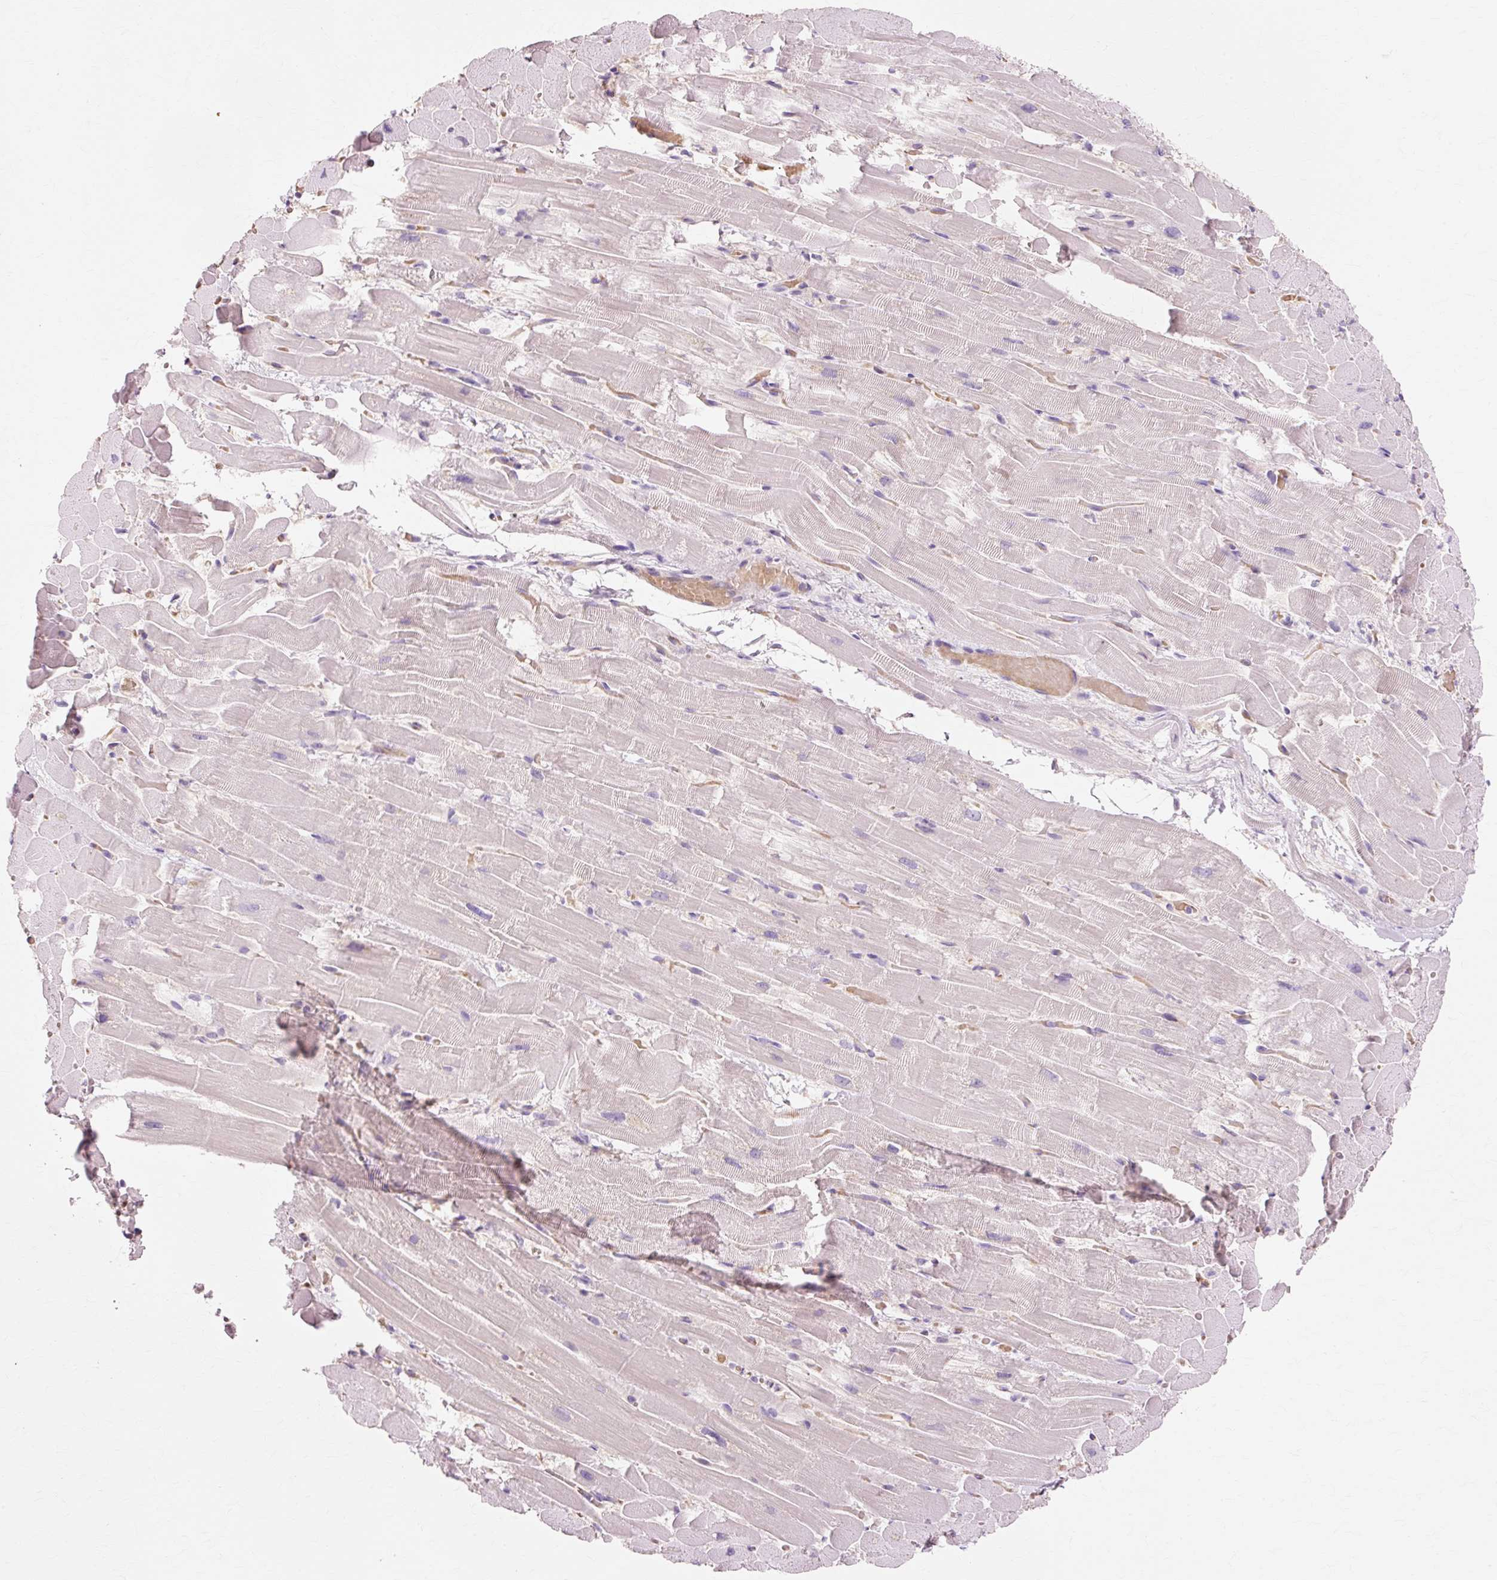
{"staining": {"intensity": "negative", "quantity": "none", "location": "none"}, "tissue": "heart muscle", "cell_type": "Cardiomyocytes", "image_type": "normal", "snomed": [{"axis": "morphology", "description": "Normal tissue, NOS"}, {"axis": "topography", "description": "Heart"}], "caption": "Immunohistochemical staining of unremarkable human heart muscle reveals no significant positivity in cardiomyocytes. (IHC, brightfield microscopy, high magnification).", "gene": "VN1R2", "patient": {"sex": "male", "age": 37}}